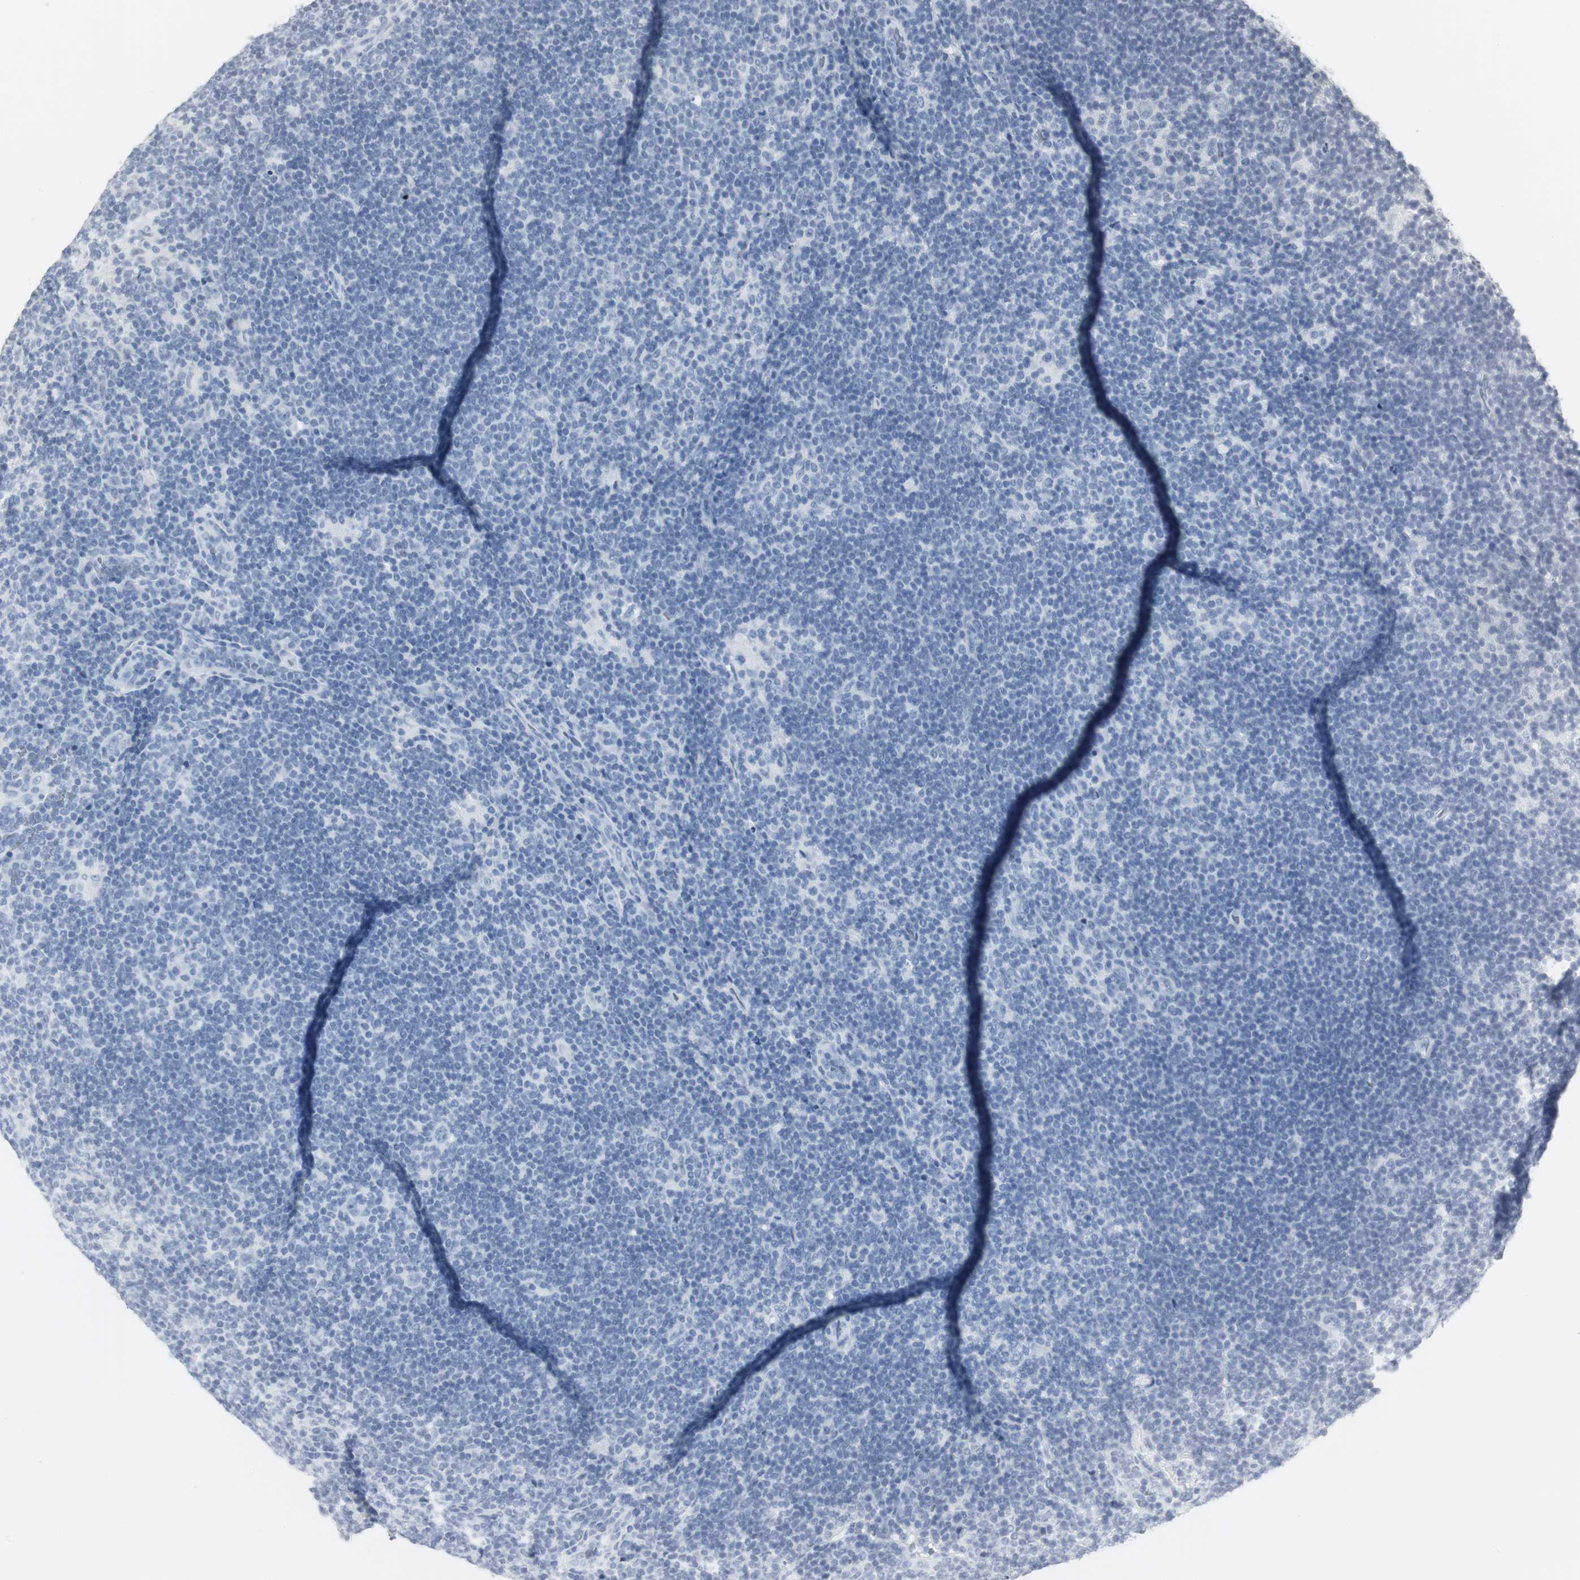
{"staining": {"intensity": "negative", "quantity": "none", "location": "none"}, "tissue": "lymphoma", "cell_type": "Tumor cells", "image_type": "cancer", "snomed": [{"axis": "morphology", "description": "Hodgkin's disease, NOS"}, {"axis": "topography", "description": "Lymph node"}], "caption": "This is an IHC micrograph of Hodgkin's disease. There is no positivity in tumor cells.", "gene": "ELOA", "patient": {"sex": "female", "age": 57}}